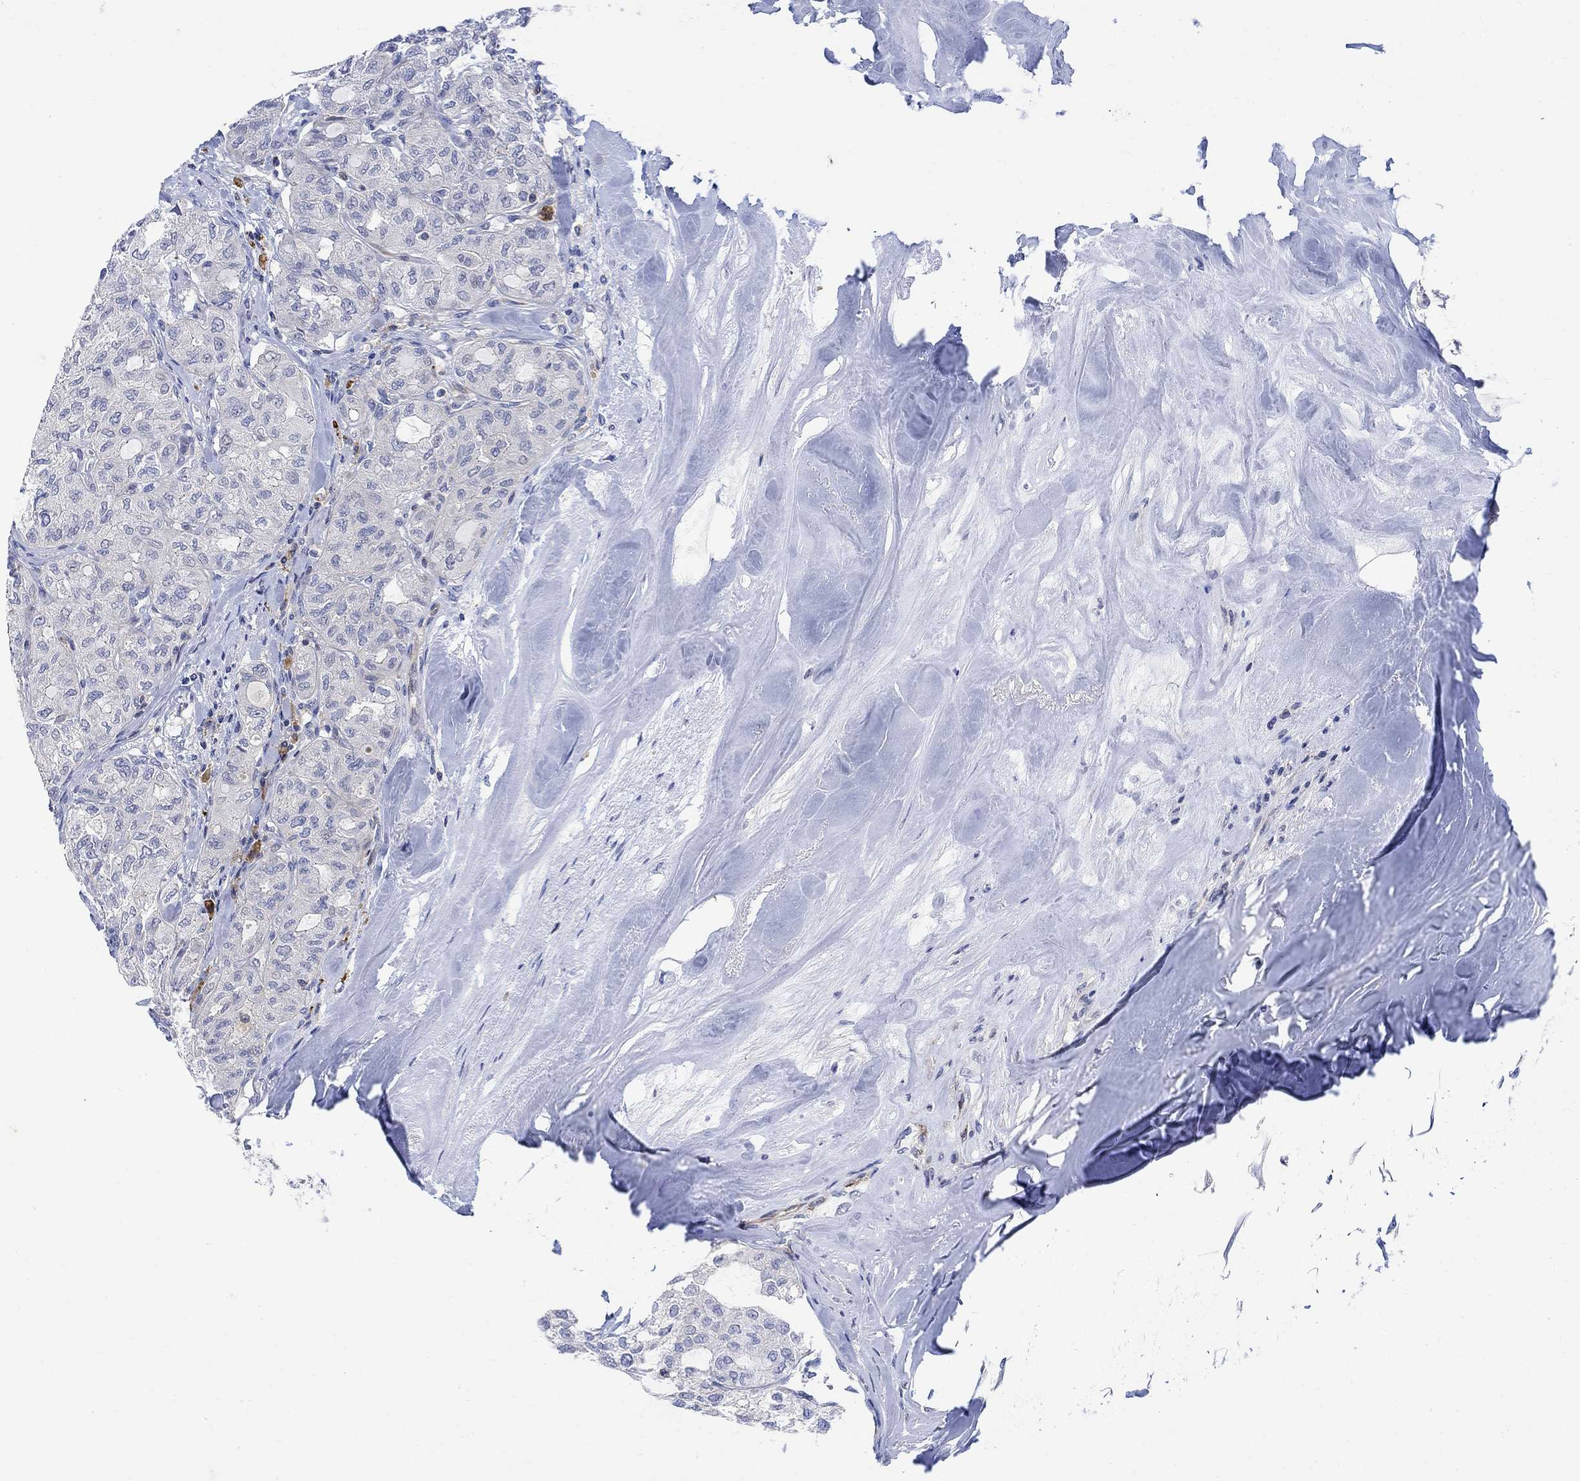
{"staining": {"intensity": "negative", "quantity": "none", "location": "none"}, "tissue": "thyroid cancer", "cell_type": "Tumor cells", "image_type": "cancer", "snomed": [{"axis": "morphology", "description": "Follicular adenoma carcinoma, NOS"}, {"axis": "topography", "description": "Thyroid gland"}], "caption": "This is a micrograph of immunohistochemistry (IHC) staining of thyroid cancer, which shows no expression in tumor cells.", "gene": "ARSK", "patient": {"sex": "male", "age": 75}}